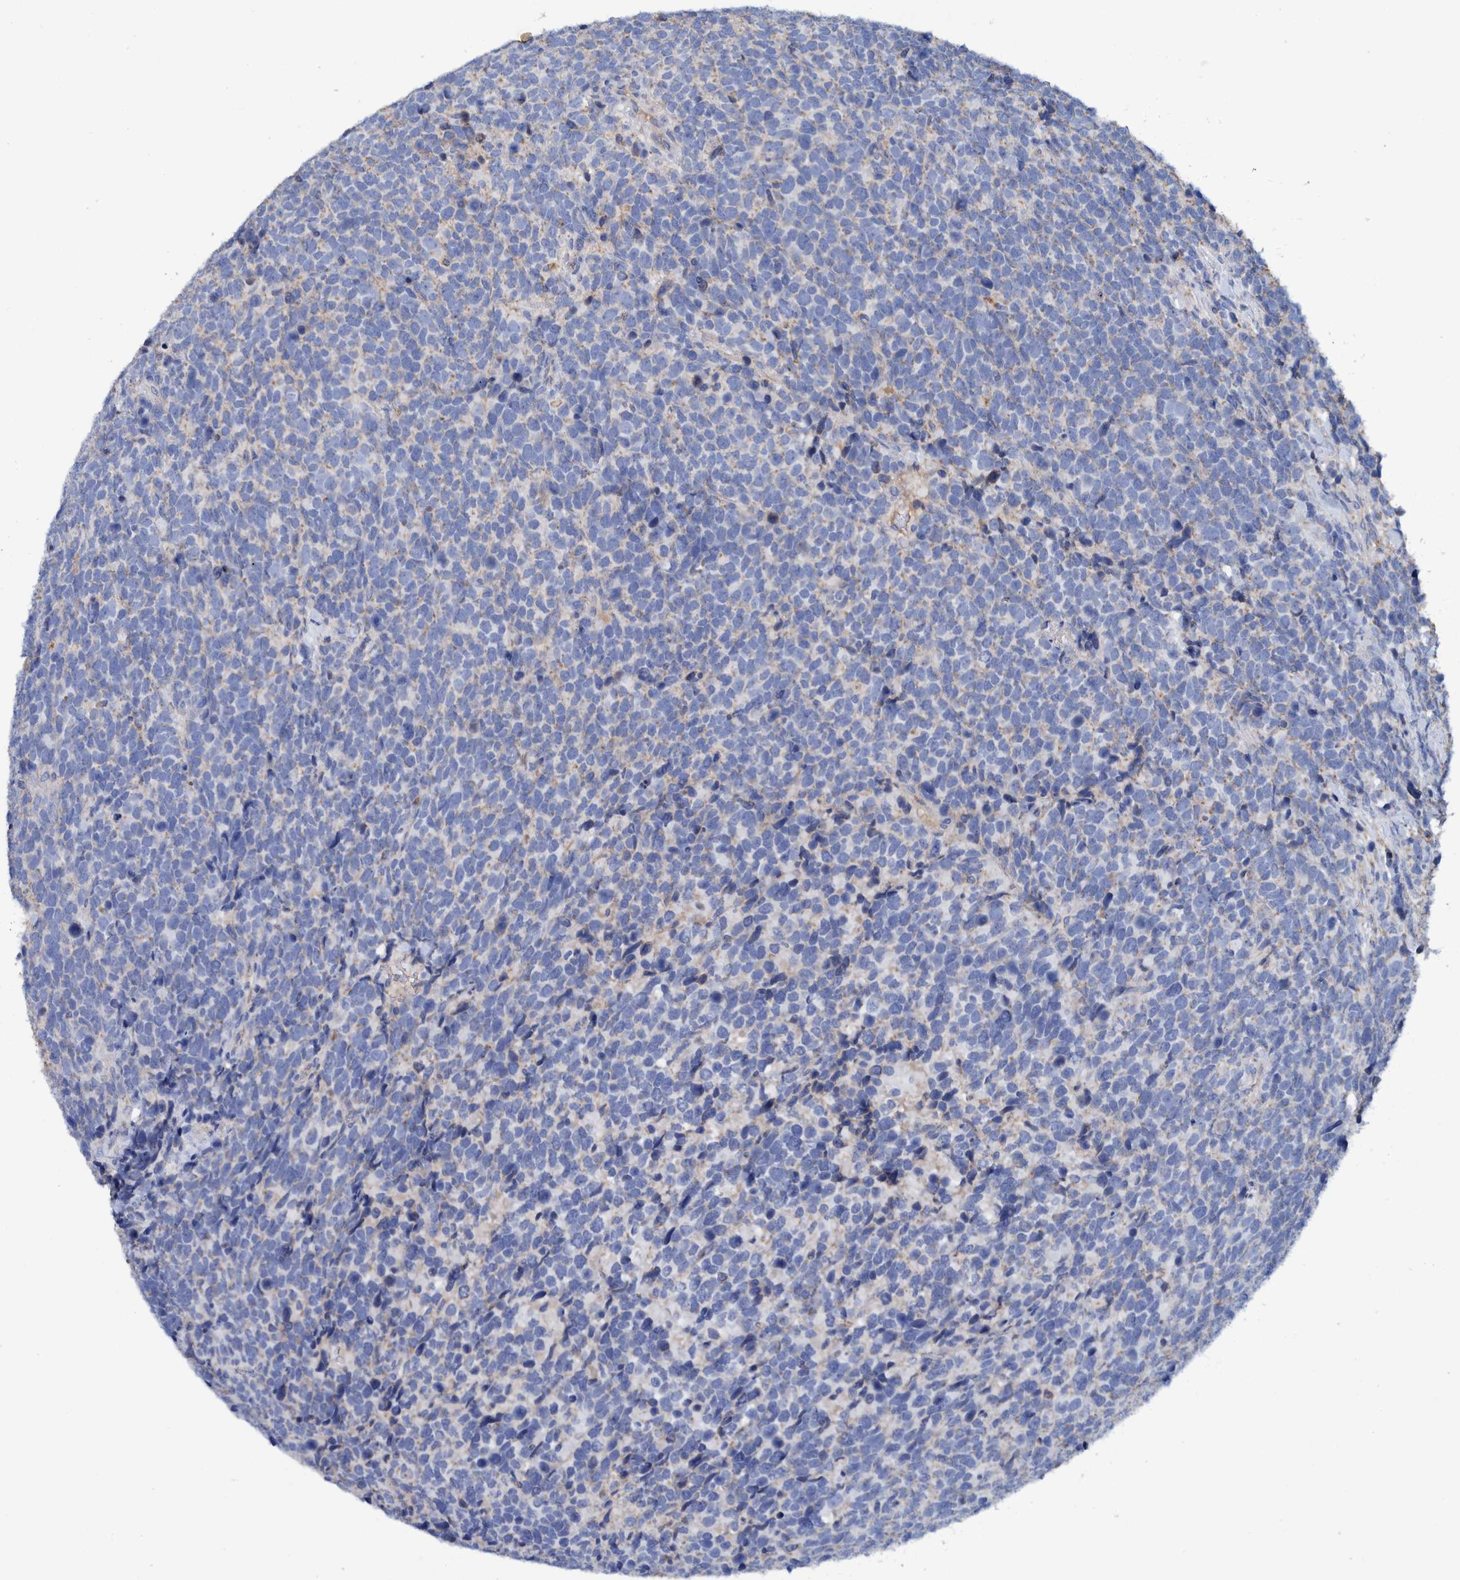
{"staining": {"intensity": "negative", "quantity": "none", "location": "none"}, "tissue": "urothelial cancer", "cell_type": "Tumor cells", "image_type": "cancer", "snomed": [{"axis": "morphology", "description": "Urothelial carcinoma, High grade"}, {"axis": "topography", "description": "Urinary bladder"}], "caption": "High power microscopy image of an immunohistochemistry (IHC) photomicrograph of urothelial cancer, revealing no significant expression in tumor cells.", "gene": "DECR1", "patient": {"sex": "female", "age": 82}}